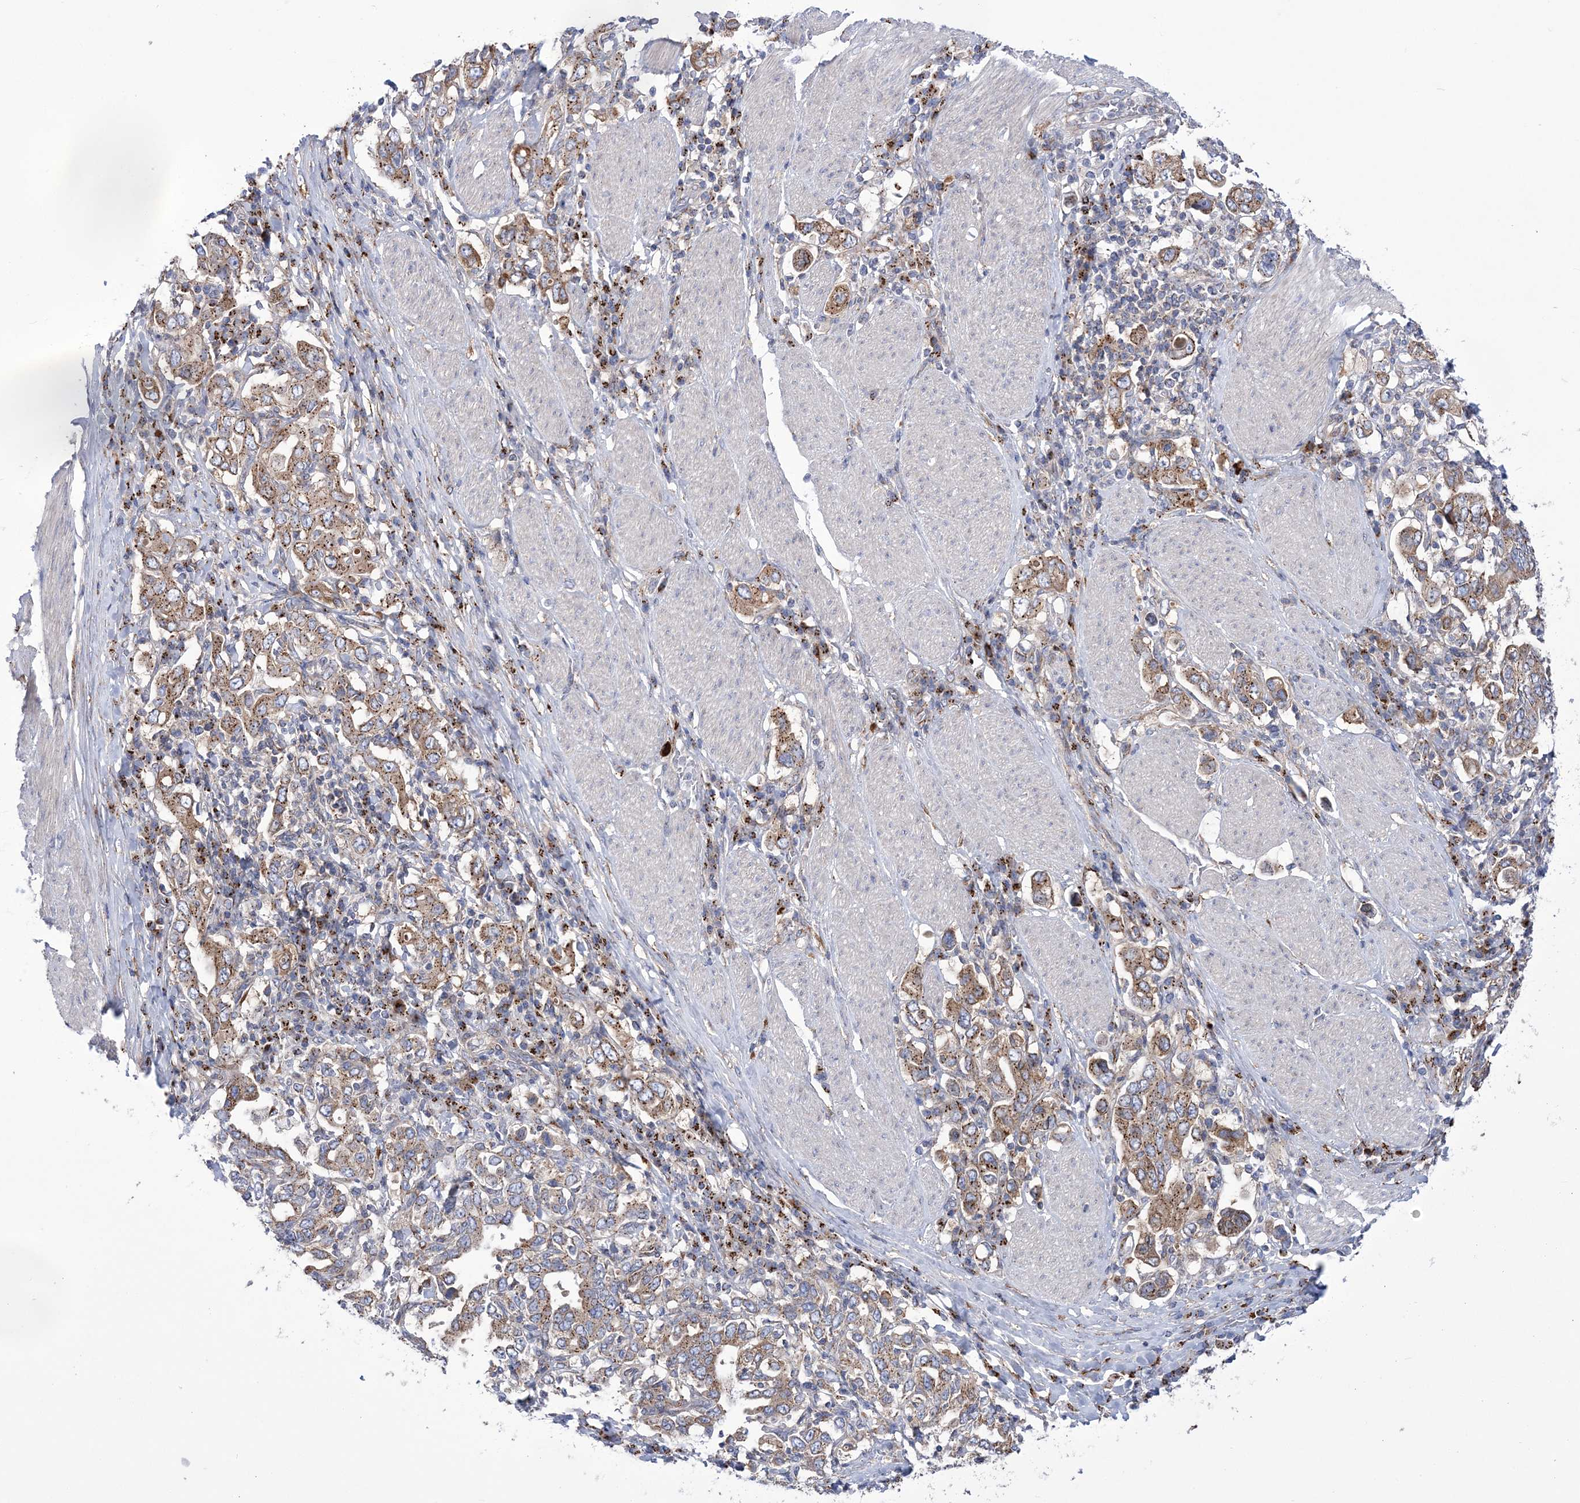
{"staining": {"intensity": "moderate", "quantity": ">75%", "location": "cytoplasmic/membranous"}, "tissue": "stomach cancer", "cell_type": "Tumor cells", "image_type": "cancer", "snomed": [{"axis": "morphology", "description": "Adenocarcinoma, NOS"}, {"axis": "topography", "description": "Stomach, upper"}], "caption": "Immunohistochemical staining of stomach cancer (adenocarcinoma) displays medium levels of moderate cytoplasmic/membranous protein positivity in about >75% of tumor cells.", "gene": "COPB2", "patient": {"sex": "male", "age": 62}}